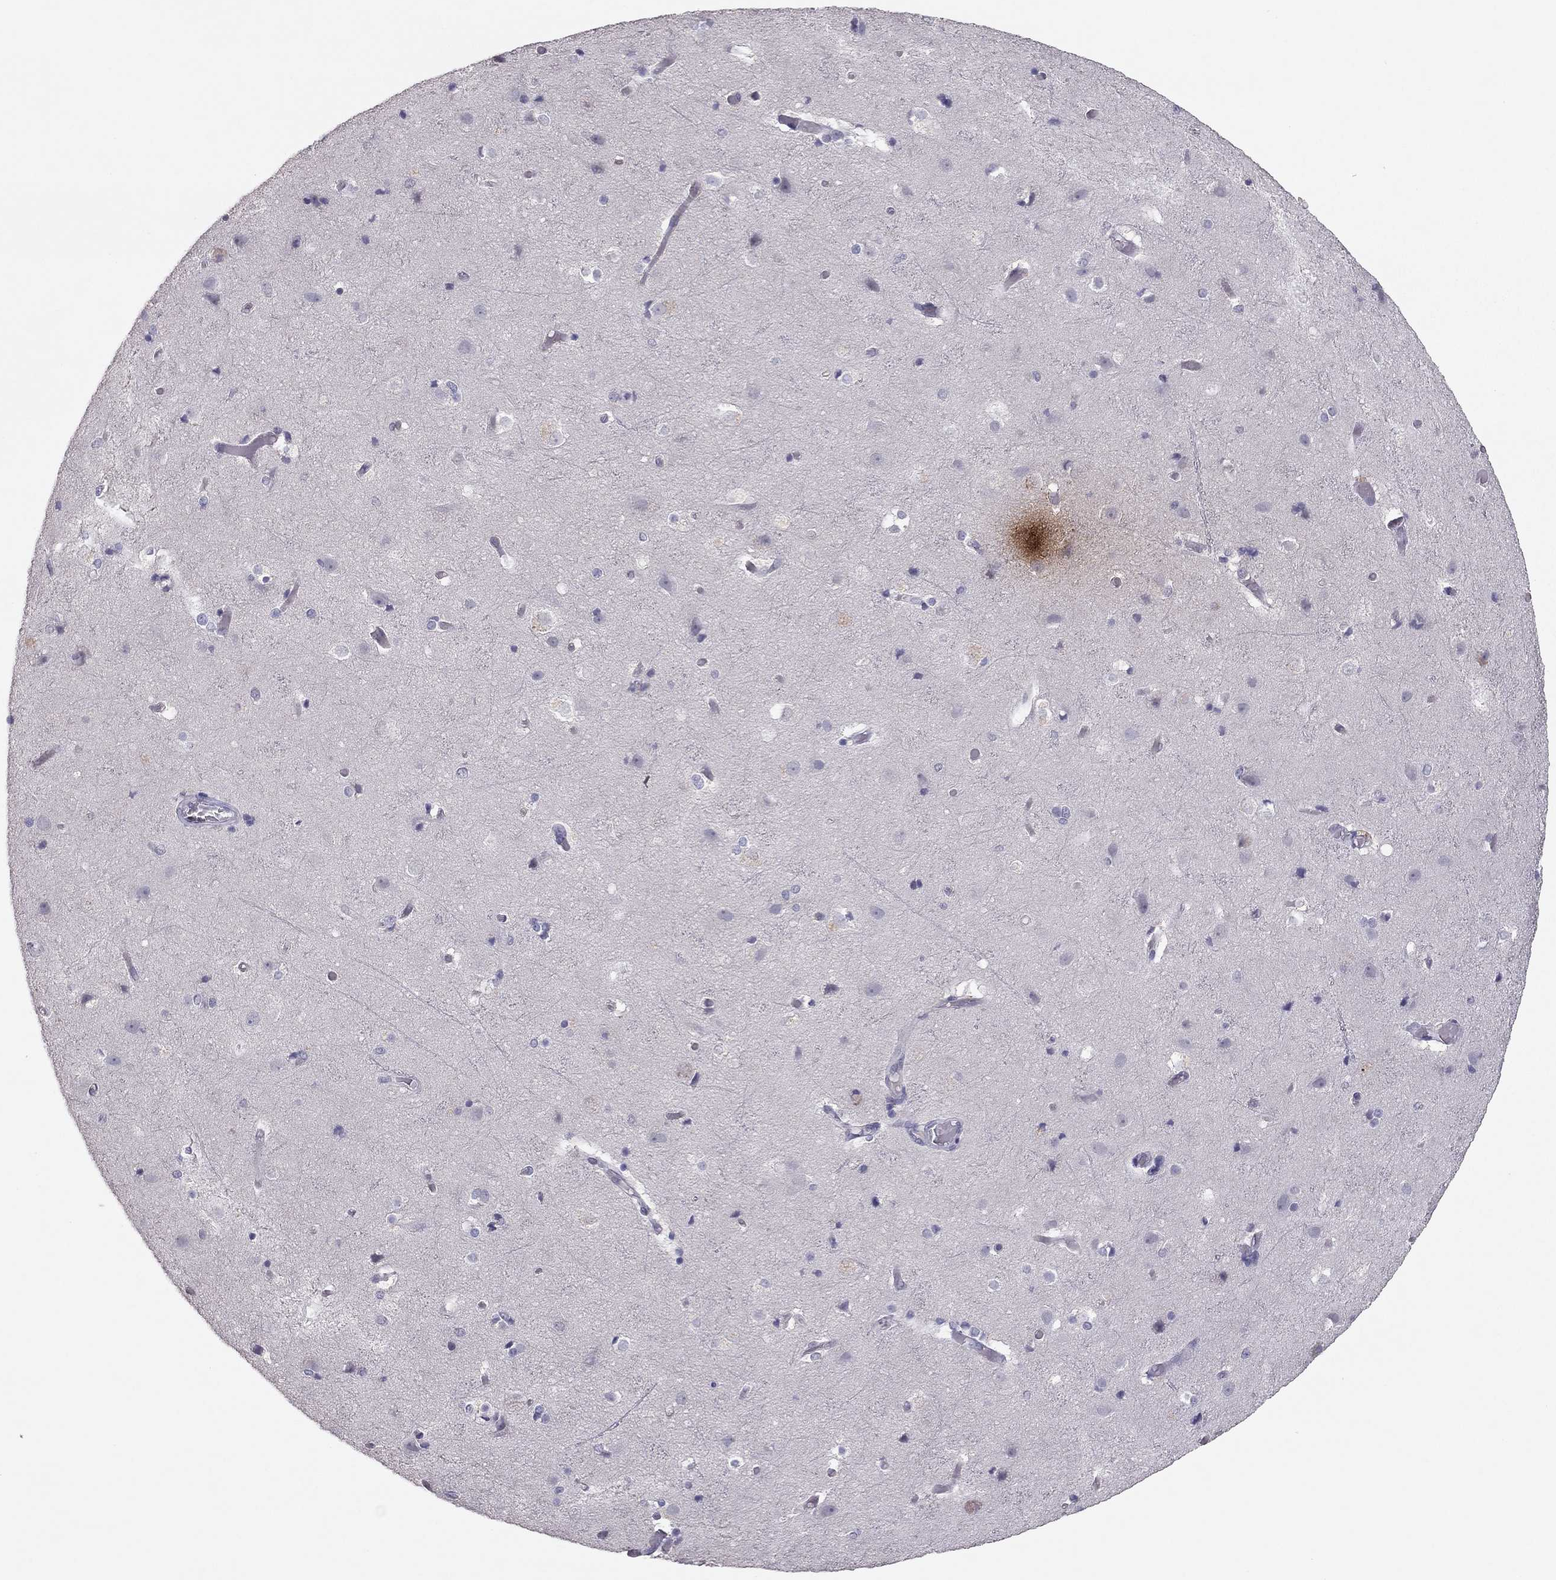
{"staining": {"intensity": "negative", "quantity": "none", "location": "none"}, "tissue": "cerebral cortex", "cell_type": "Endothelial cells", "image_type": "normal", "snomed": [{"axis": "morphology", "description": "Normal tissue, NOS"}, {"axis": "topography", "description": "Cerebral cortex"}], "caption": "This is a histopathology image of immunohistochemistry (IHC) staining of benign cerebral cortex, which shows no positivity in endothelial cells. (Stains: DAB immunohistochemistry with hematoxylin counter stain, Microscopy: brightfield microscopy at high magnification).", "gene": "ADORA2A", "patient": {"sex": "female", "age": 52}}